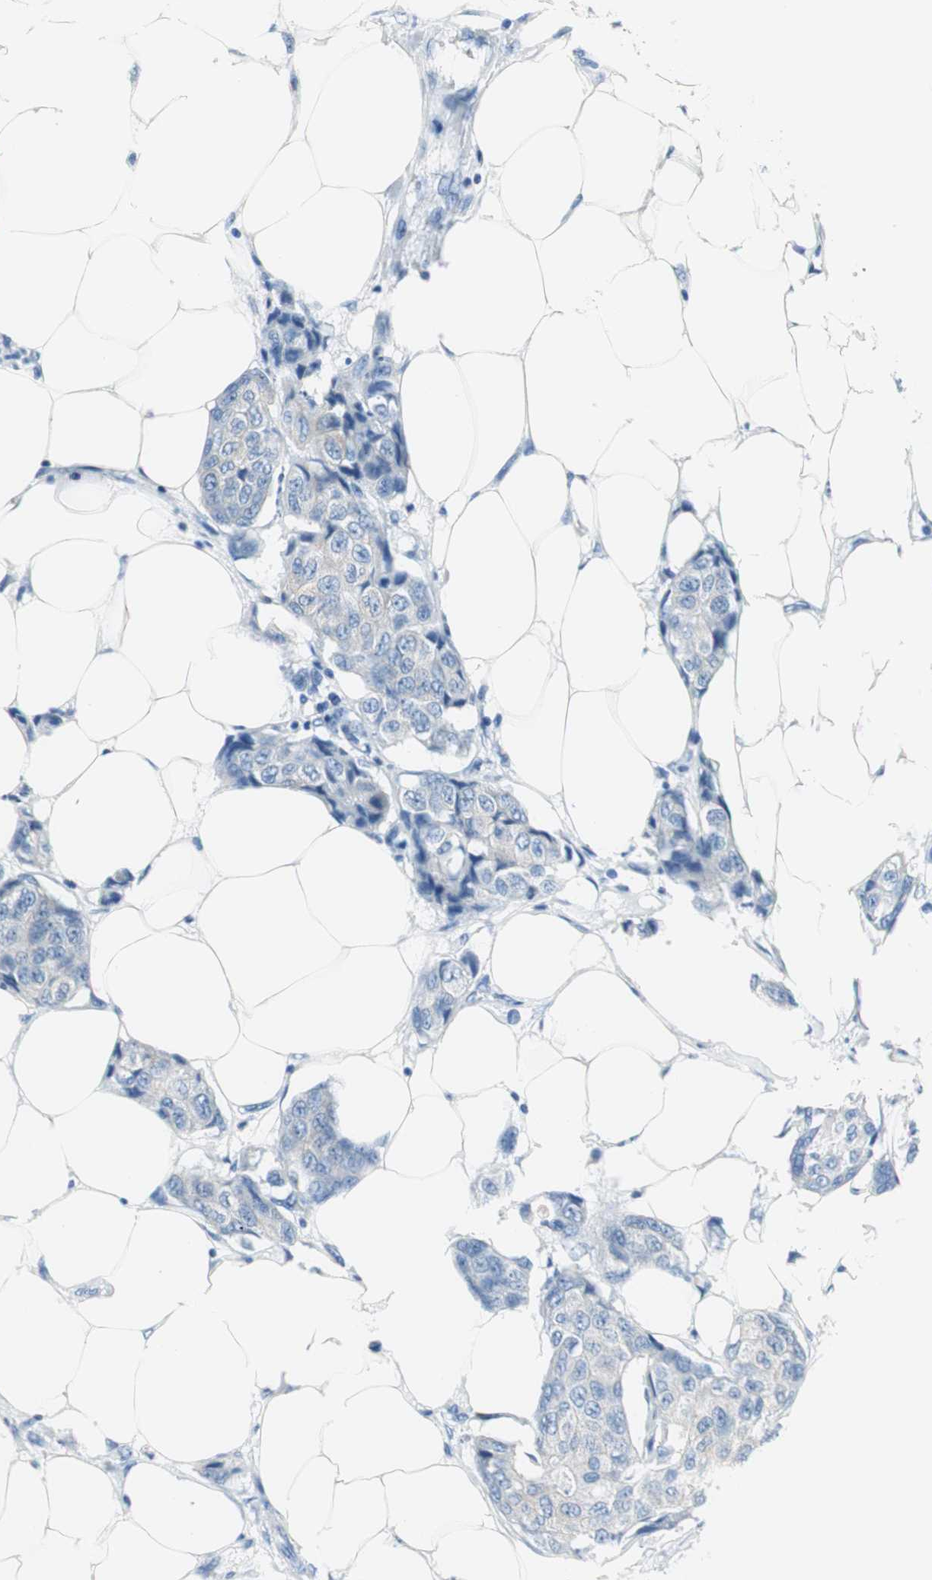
{"staining": {"intensity": "negative", "quantity": "none", "location": "none"}, "tissue": "breast cancer", "cell_type": "Tumor cells", "image_type": "cancer", "snomed": [{"axis": "morphology", "description": "Duct carcinoma"}, {"axis": "topography", "description": "Breast"}], "caption": "Breast invasive ductal carcinoma was stained to show a protein in brown. There is no significant expression in tumor cells. (IHC, brightfield microscopy, high magnification).", "gene": "FADS2", "patient": {"sex": "female", "age": 80}}